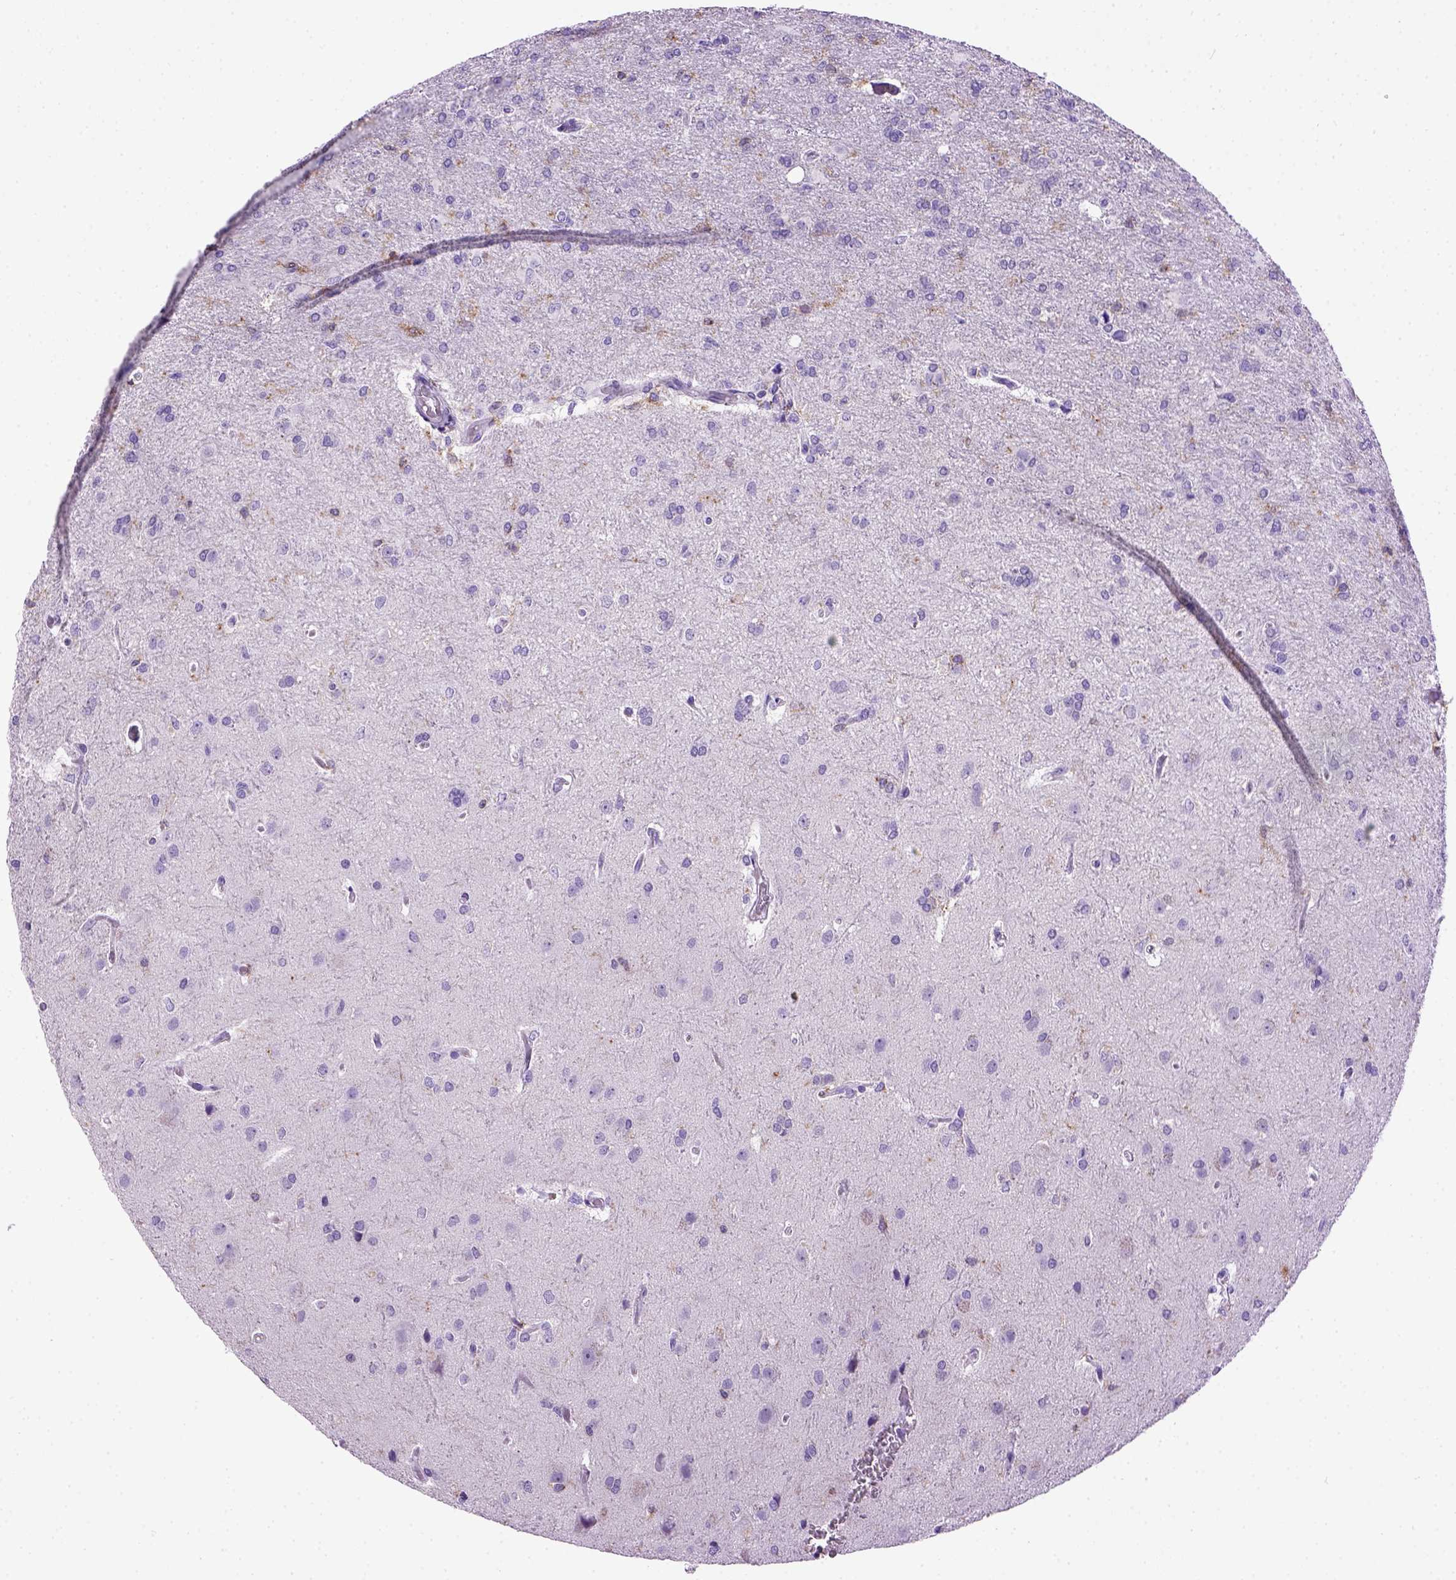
{"staining": {"intensity": "negative", "quantity": "none", "location": "none"}, "tissue": "glioma", "cell_type": "Tumor cells", "image_type": "cancer", "snomed": [{"axis": "morphology", "description": "Glioma, malignant, High grade"}, {"axis": "topography", "description": "Brain"}], "caption": "This is a image of immunohistochemistry staining of glioma, which shows no expression in tumor cells.", "gene": "ITGAX", "patient": {"sex": "male", "age": 68}}